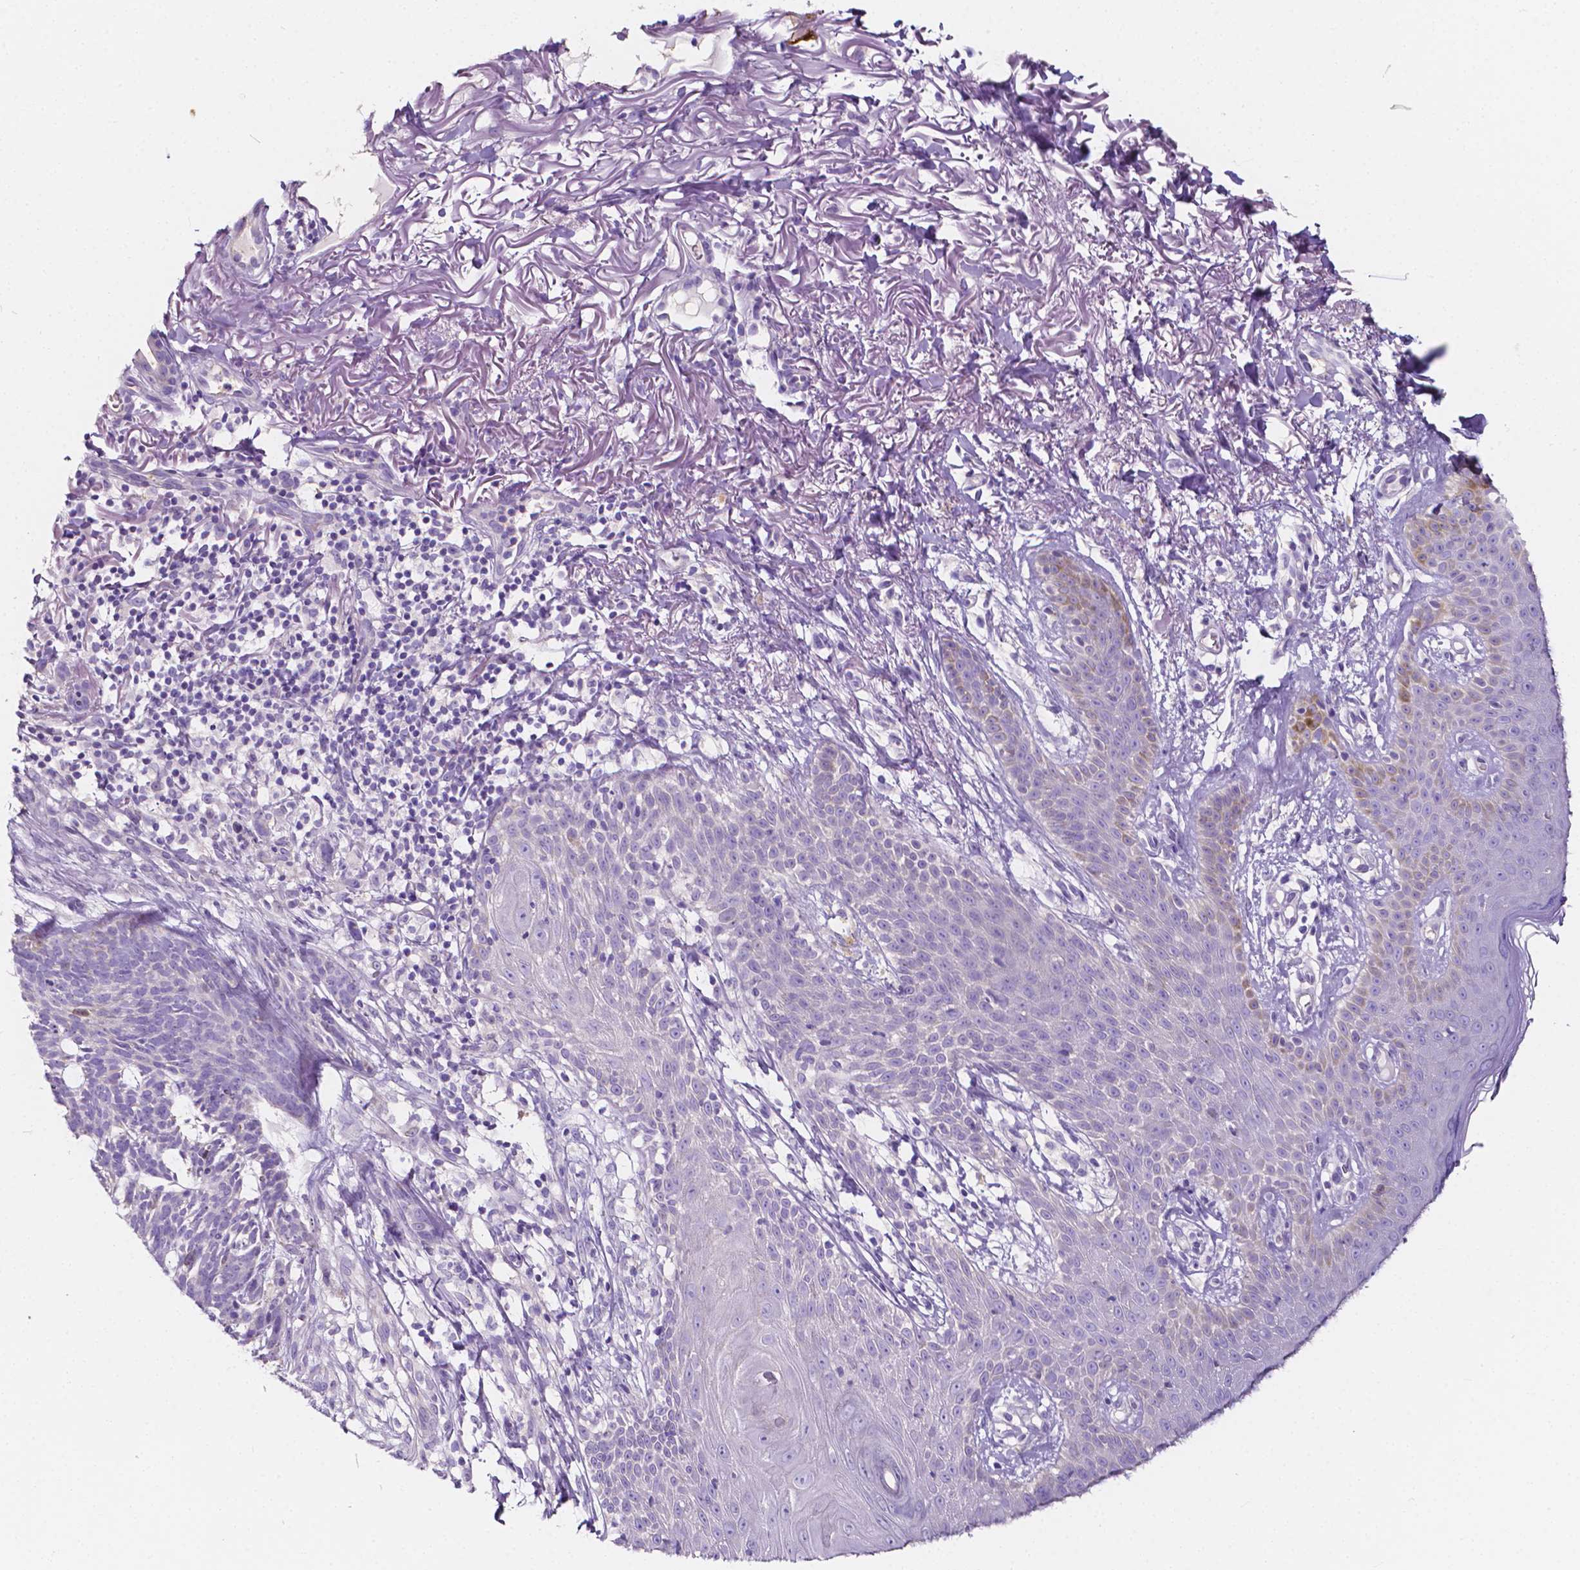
{"staining": {"intensity": "negative", "quantity": "none", "location": "none"}, "tissue": "skin cancer", "cell_type": "Tumor cells", "image_type": "cancer", "snomed": [{"axis": "morphology", "description": "Basal cell carcinoma"}, {"axis": "topography", "description": "Skin"}], "caption": "This is an immunohistochemistry (IHC) micrograph of skin basal cell carcinoma. There is no positivity in tumor cells.", "gene": "CLSTN2", "patient": {"sex": "female", "age": 78}}